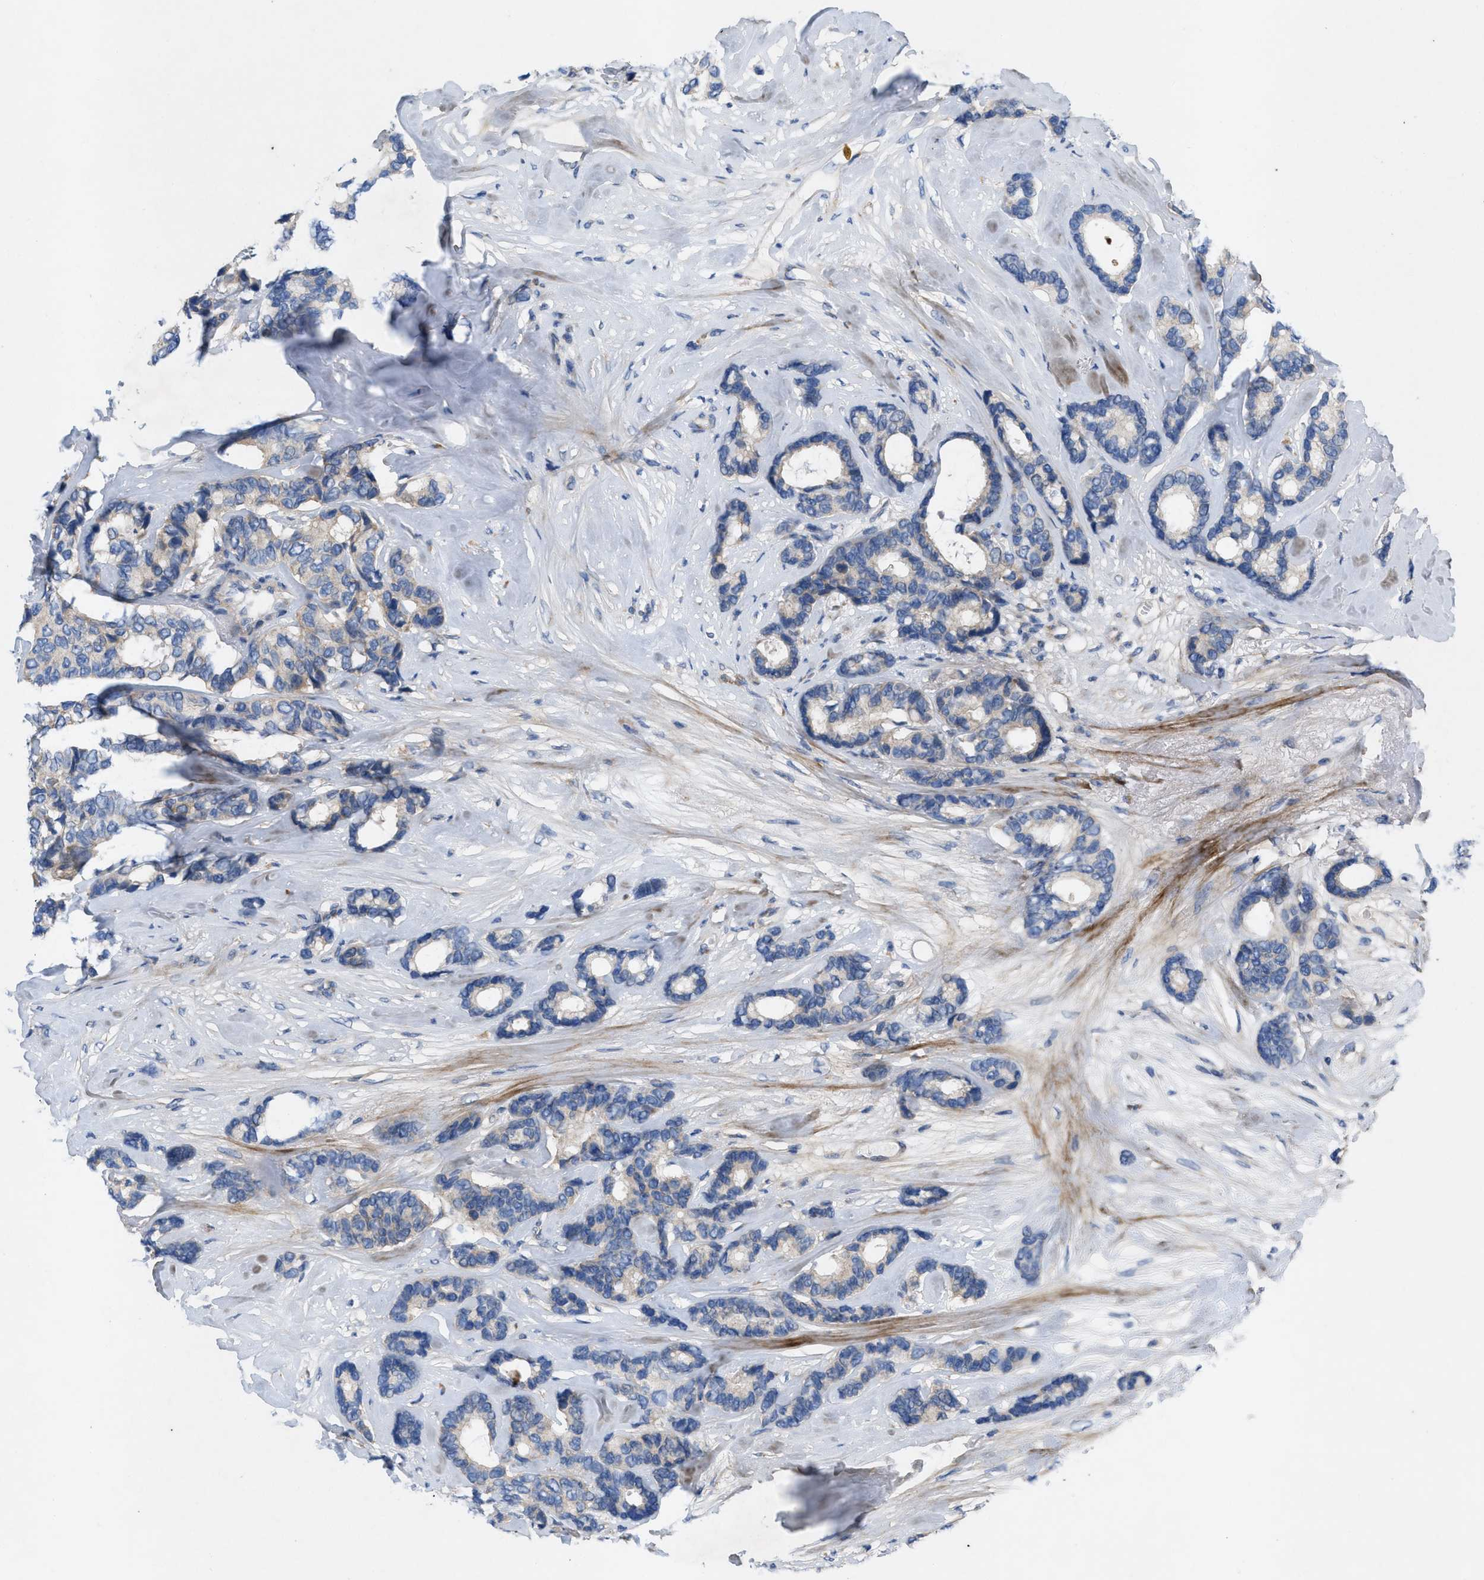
{"staining": {"intensity": "negative", "quantity": "none", "location": "none"}, "tissue": "breast cancer", "cell_type": "Tumor cells", "image_type": "cancer", "snomed": [{"axis": "morphology", "description": "Duct carcinoma"}, {"axis": "topography", "description": "Breast"}], "caption": "Protein analysis of breast cancer (intraductal carcinoma) displays no significant expression in tumor cells.", "gene": "PLPPR5", "patient": {"sex": "female", "age": 87}}